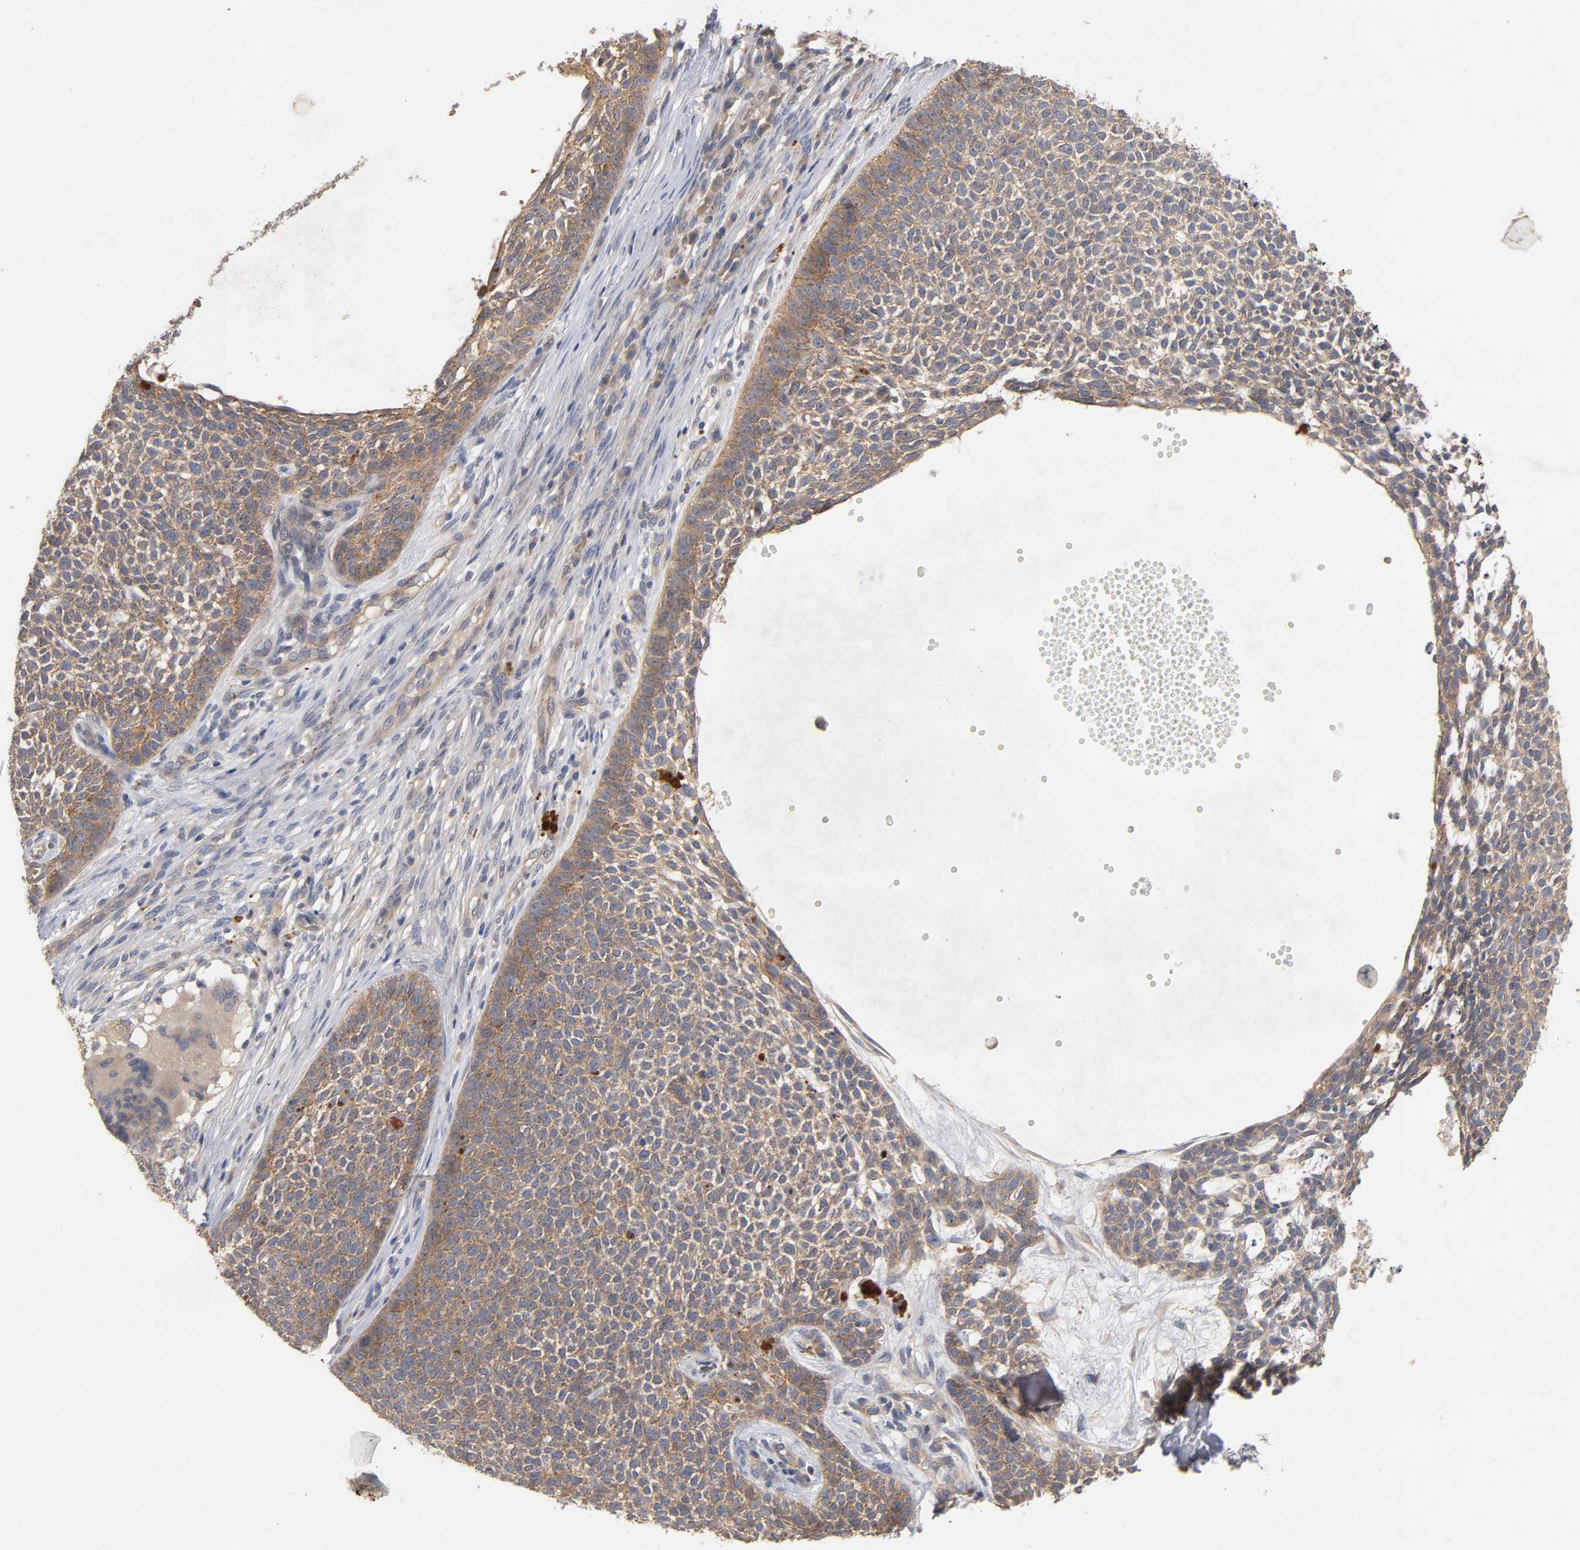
{"staining": {"intensity": "moderate", "quantity": ">75%", "location": "cytoplasmic/membranous"}, "tissue": "skin cancer", "cell_type": "Tumor cells", "image_type": "cancer", "snomed": [{"axis": "morphology", "description": "Basal cell carcinoma"}, {"axis": "topography", "description": "Skin"}], "caption": "An immunohistochemistry micrograph of neoplastic tissue is shown. Protein staining in brown shows moderate cytoplasmic/membranous positivity in skin cancer (basal cell carcinoma) within tumor cells.", "gene": "PDZD11", "patient": {"sex": "female", "age": 84}}